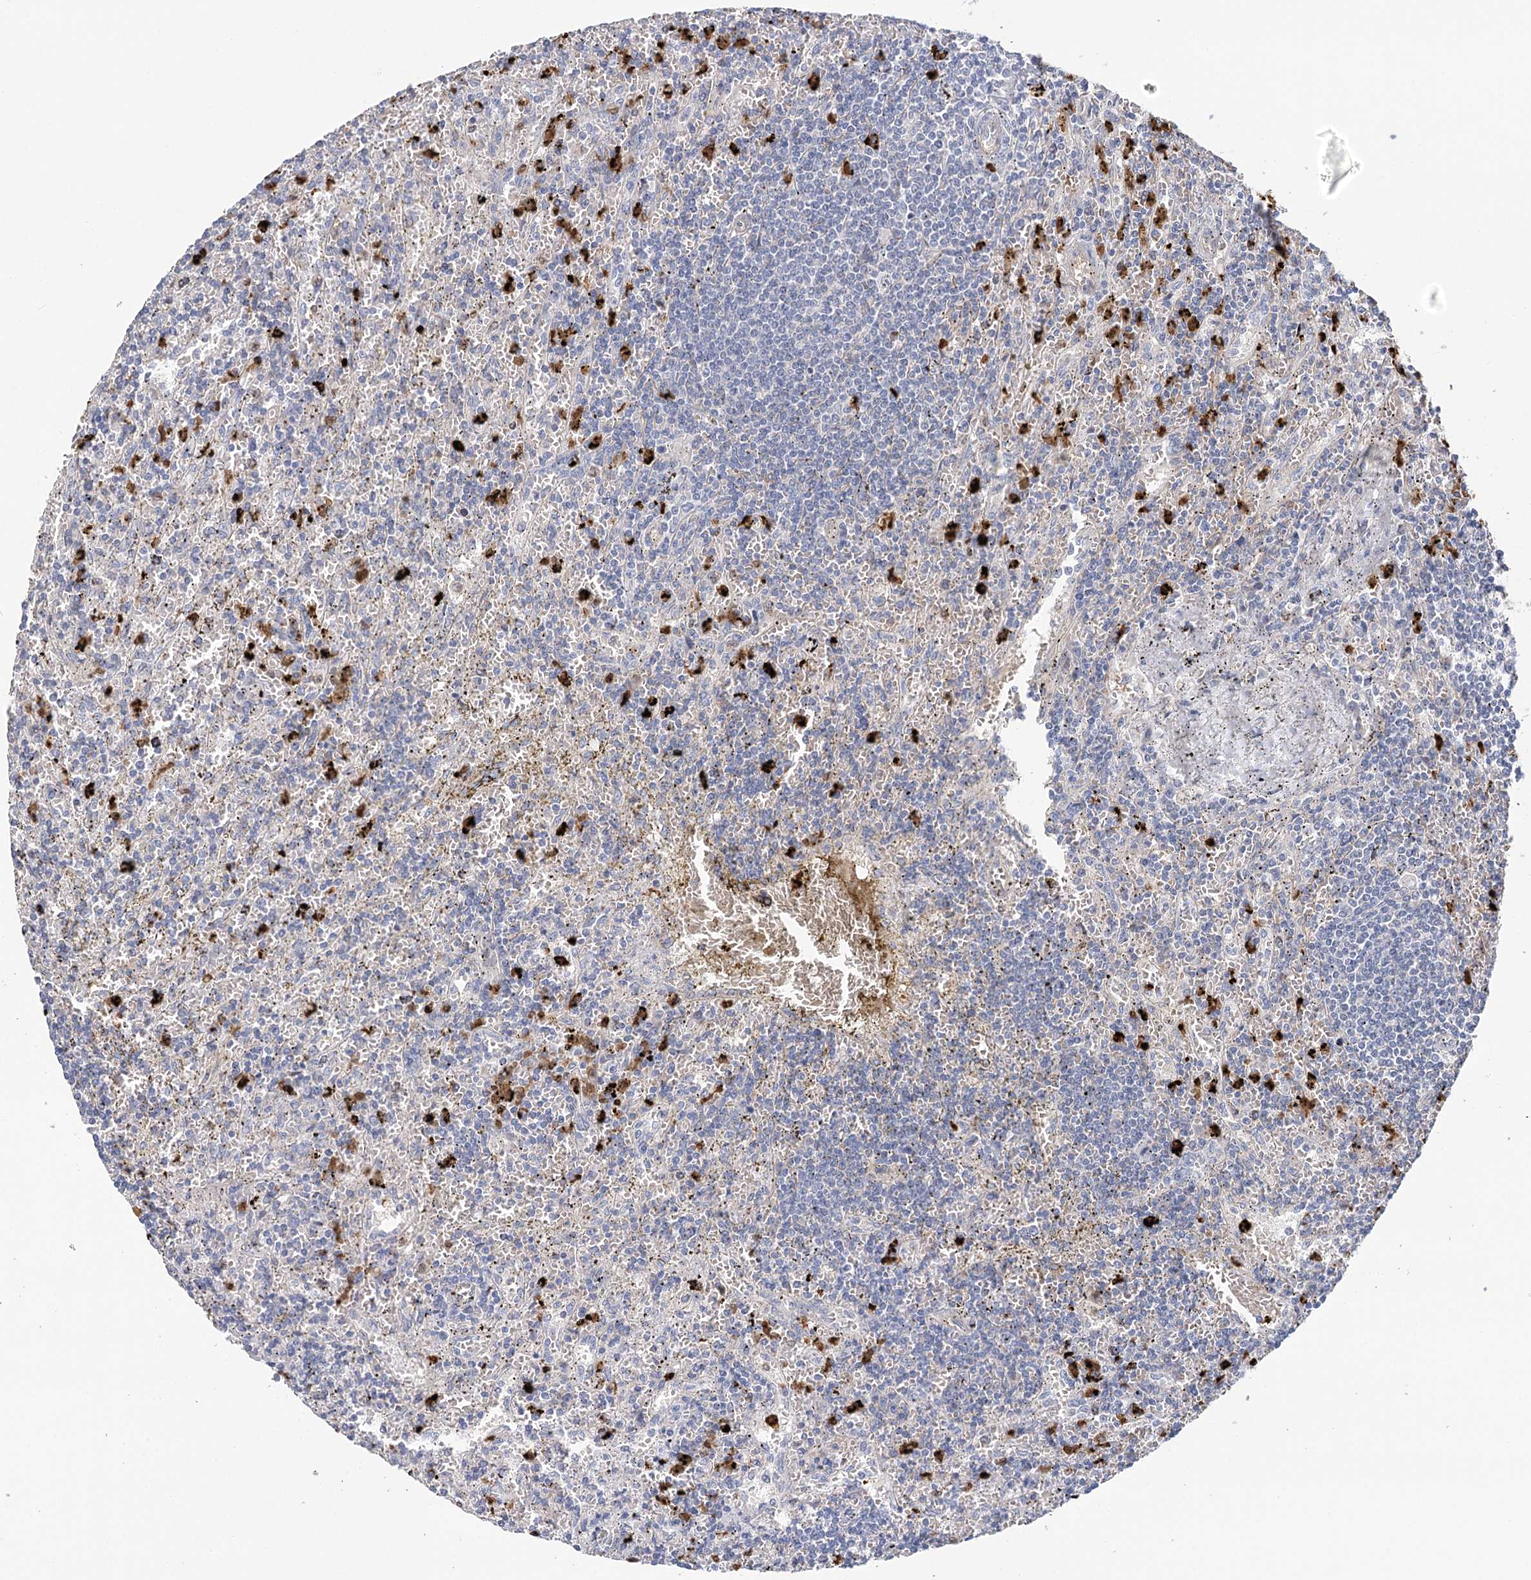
{"staining": {"intensity": "negative", "quantity": "none", "location": "none"}, "tissue": "lymphoma", "cell_type": "Tumor cells", "image_type": "cancer", "snomed": [{"axis": "morphology", "description": "Malignant lymphoma, non-Hodgkin's type, Low grade"}, {"axis": "topography", "description": "Spleen"}], "caption": "A histopathology image of malignant lymphoma, non-Hodgkin's type (low-grade) stained for a protein shows no brown staining in tumor cells.", "gene": "EPB41L5", "patient": {"sex": "male", "age": 76}}